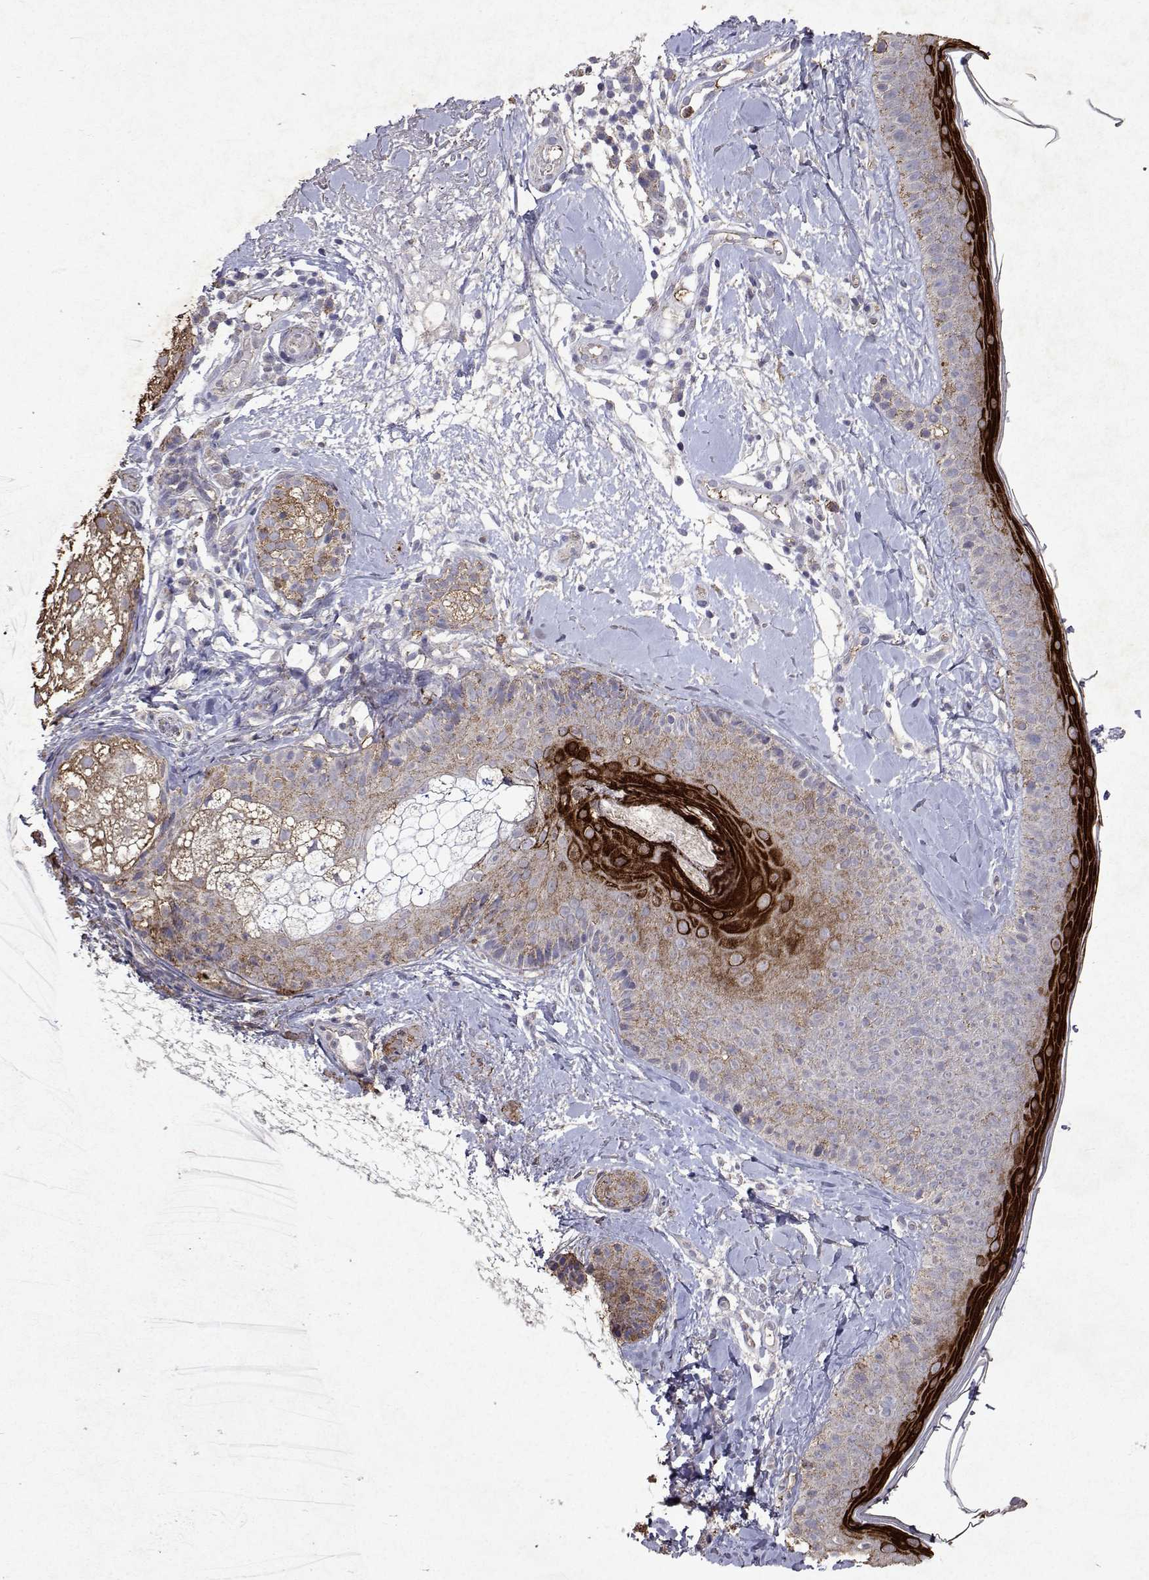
{"staining": {"intensity": "negative", "quantity": "none", "location": "none"}, "tissue": "skin", "cell_type": "Fibroblasts", "image_type": "normal", "snomed": [{"axis": "morphology", "description": "Normal tissue, NOS"}, {"axis": "topography", "description": "Skin"}], "caption": "The image exhibits no staining of fibroblasts in benign skin.", "gene": "DUSP28", "patient": {"sex": "male", "age": 73}}